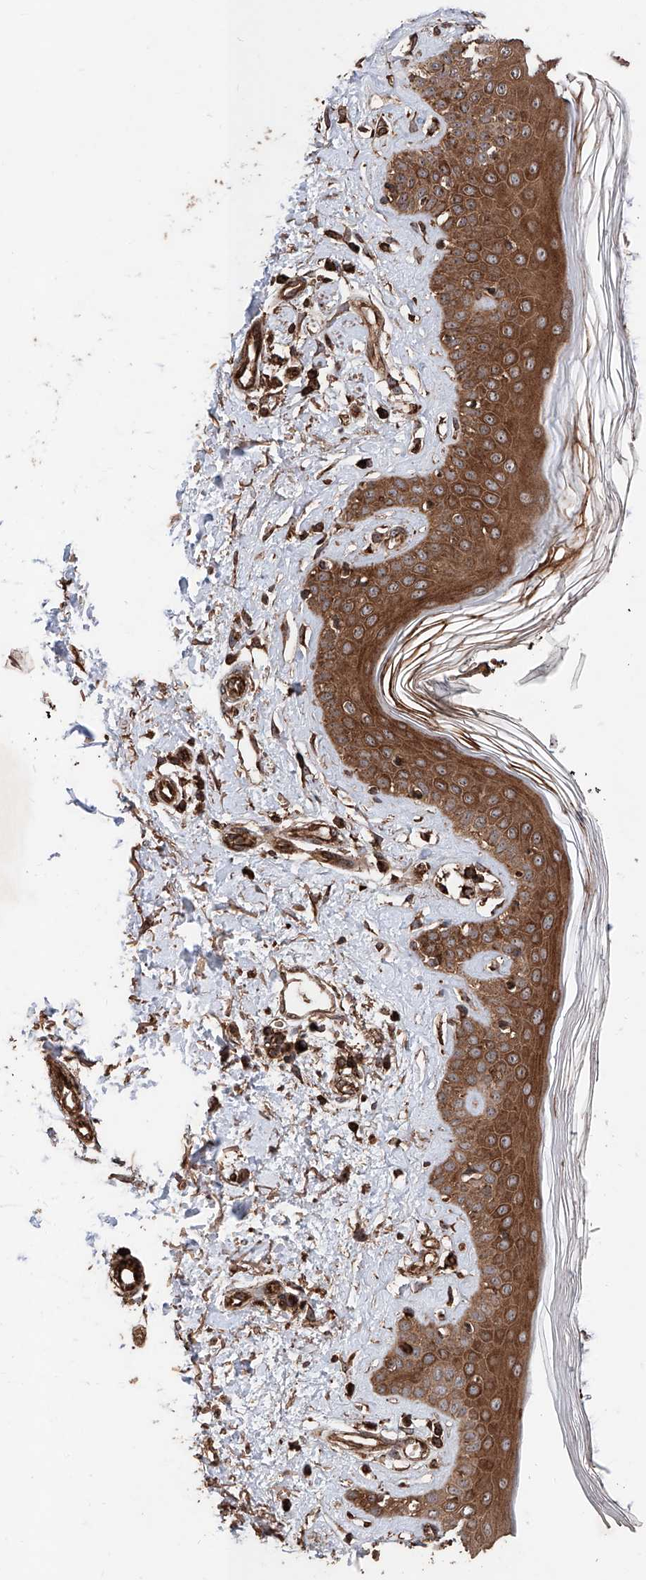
{"staining": {"intensity": "strong", "quantity": ">75%", "location": "cytoplasmic/membranous"}, "tissue": "skin", "cell_type": "Fibroblasts", "image_type": "normal", "snomed": [{"axis": "morphology", "description": "Normal tissue, NOS"}, {"axis": "topography", "description": "Skin"}], "caption": "A histopathology image of skin stained for a protein reveals strong cytoplasmic/membranous brown staining in fibroblasts. The protein of interest is stained brown, and the nuclei are stained in blue (DAB (3,3'-diaminobenzidine) IHC with brightfield microscopy, high magnification).", "gene": "PISD", "patient": {"sex": "female", "age": 64}}